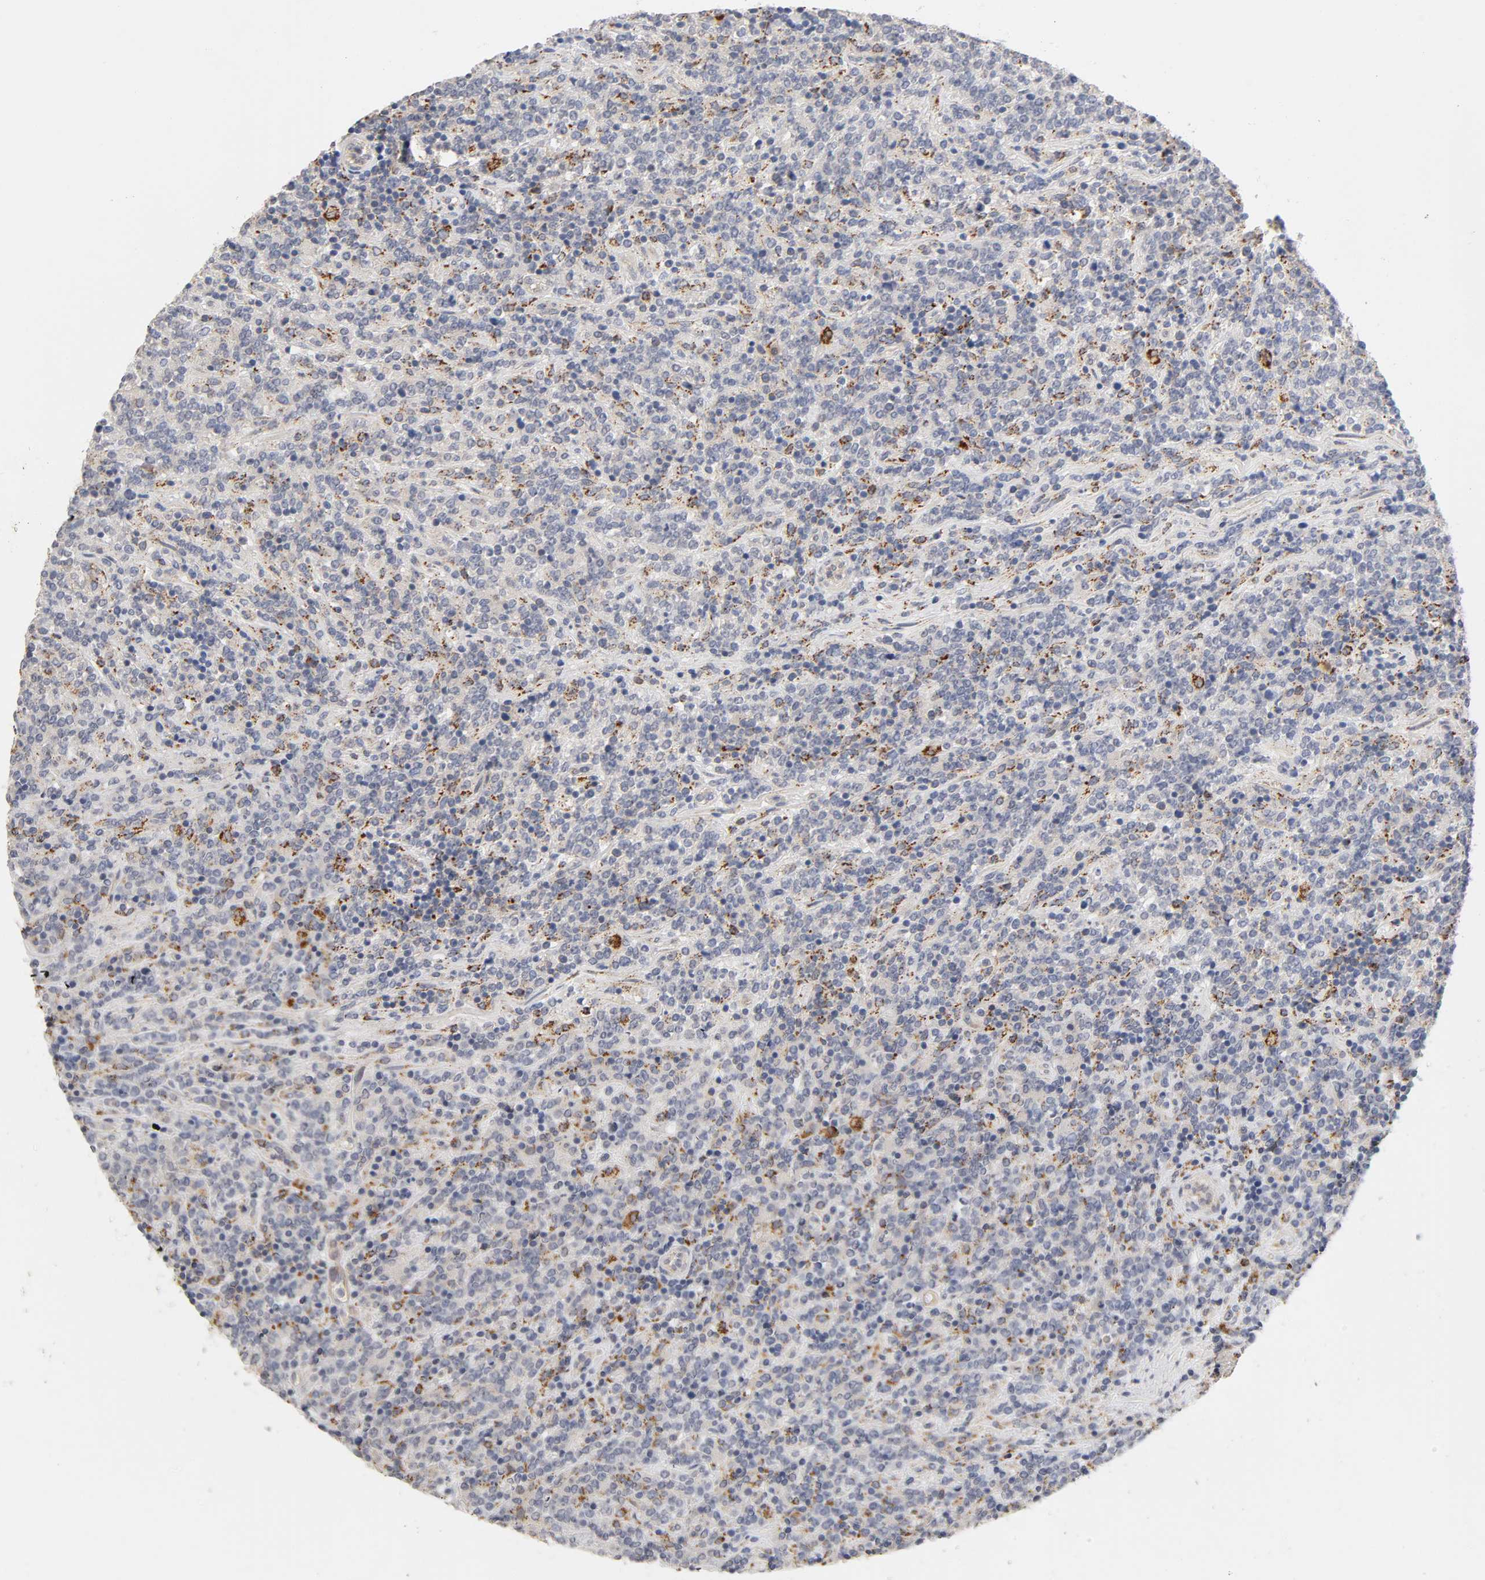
{"staining": {"intensity": "moderate", "quantity": "<25%", "location": "cytoplasmic/membranous"}, "tissue": "lymphoma", "cell_type": "Tumor cells", "image_type": "cancer", "snomed": [{"axis": "morphology", "description": "Malignant lymphoma, non-Hodgkin's type, High grade"}, {"axis": "topography", "description": "Soft tissue"}], "caption": "A brown stain shows moderate cytoplasmic/membranous positivity of a protein in lymphoma tumor cells.", "gene": "ISG15", "patient": {"sex": "male", "age": 18}}